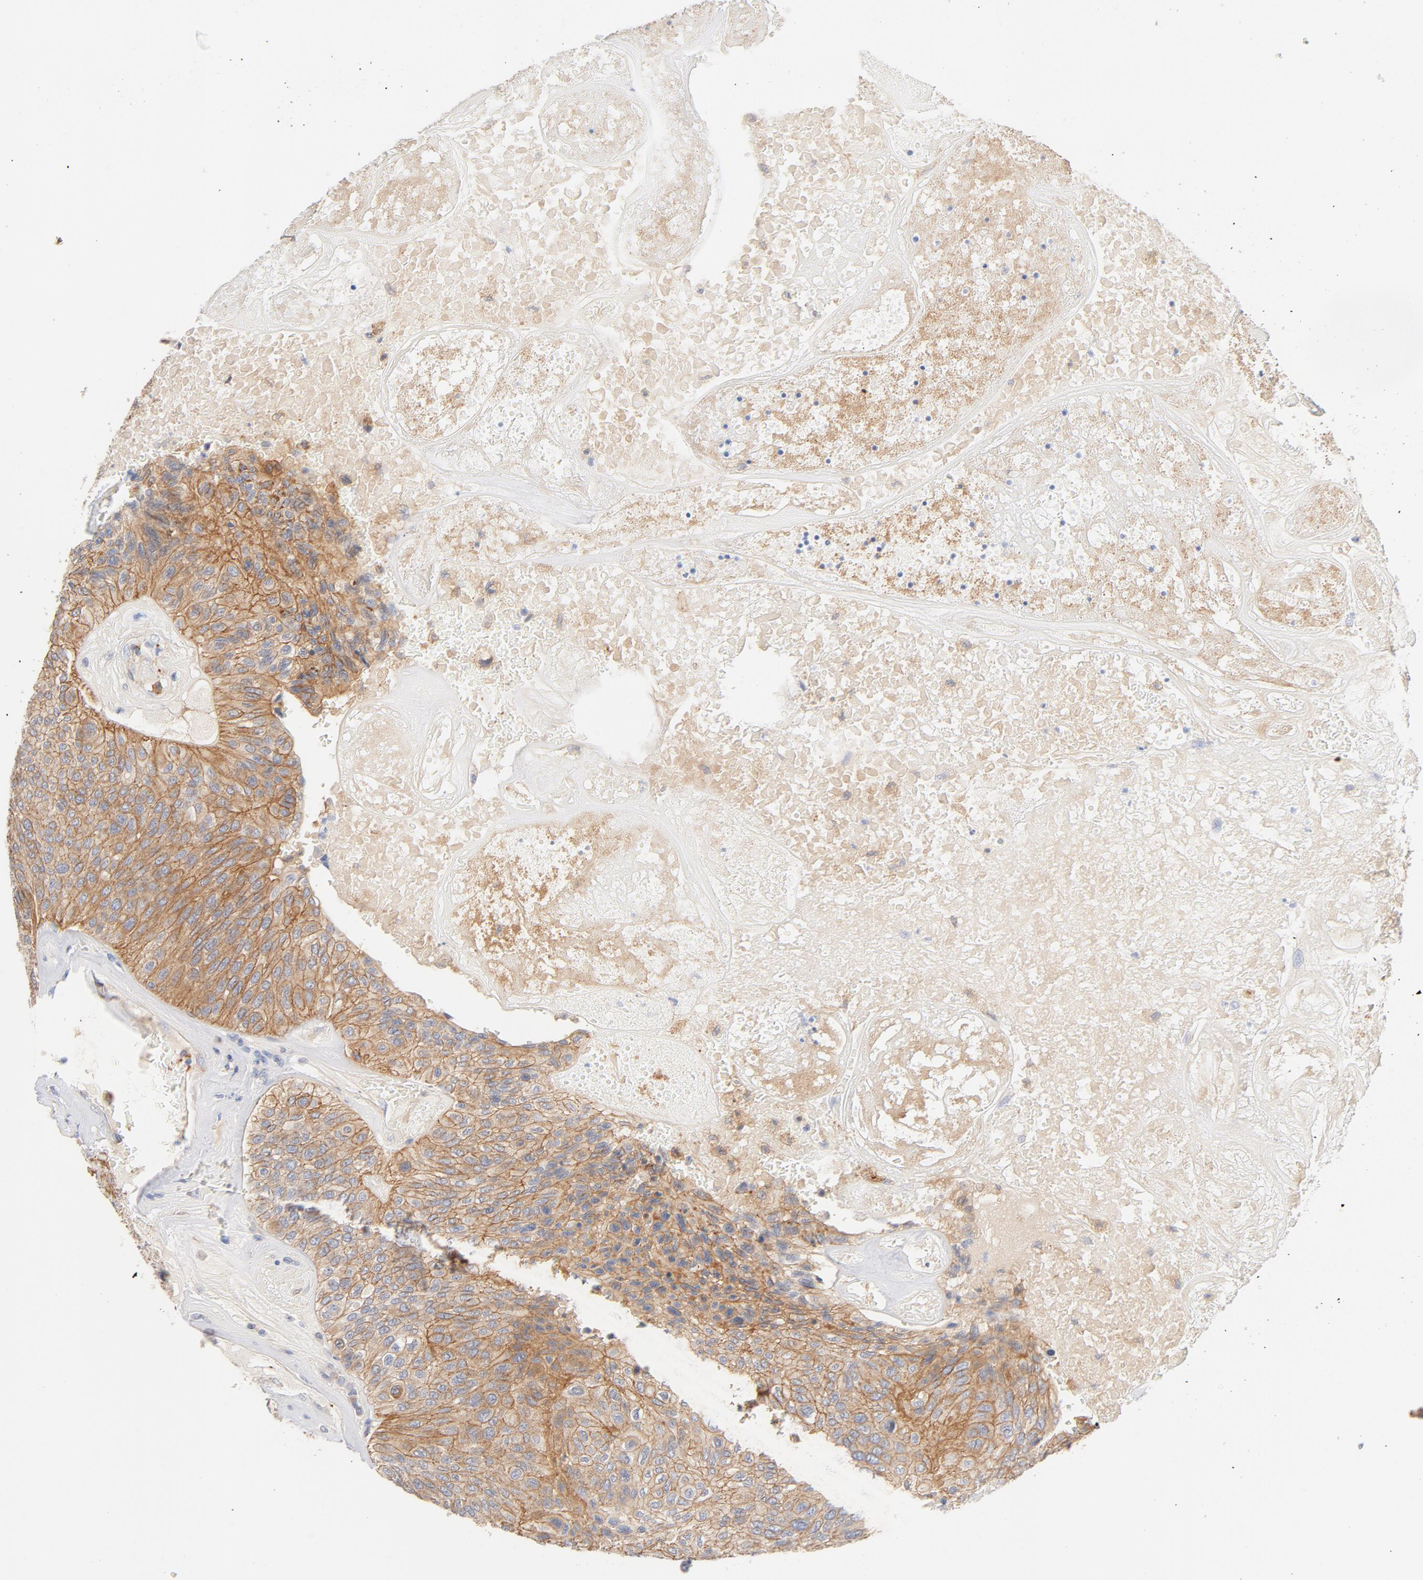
{"staining": {"intensity": "moderate", "quantity": ">75%", "location": "cytoplasmic/membranous"}, "tissue": "urothelial cancer", "cell_type": "Tumor cells", "image_type": "cancer", "snomed": [{"axis": "morphology", "description": "Urothelial carcinoma, High grade"}, {"axis": "topography", "description": "Urinary bladder"}], "caption": "Tumor cells demonstrate medium levels of moderate cytoplasmic/membranous expression in about >75% of cells in high-grade urothelial carcinoma.", "gene": "SRC", "patient": {"sex": "male", "age": 66}}